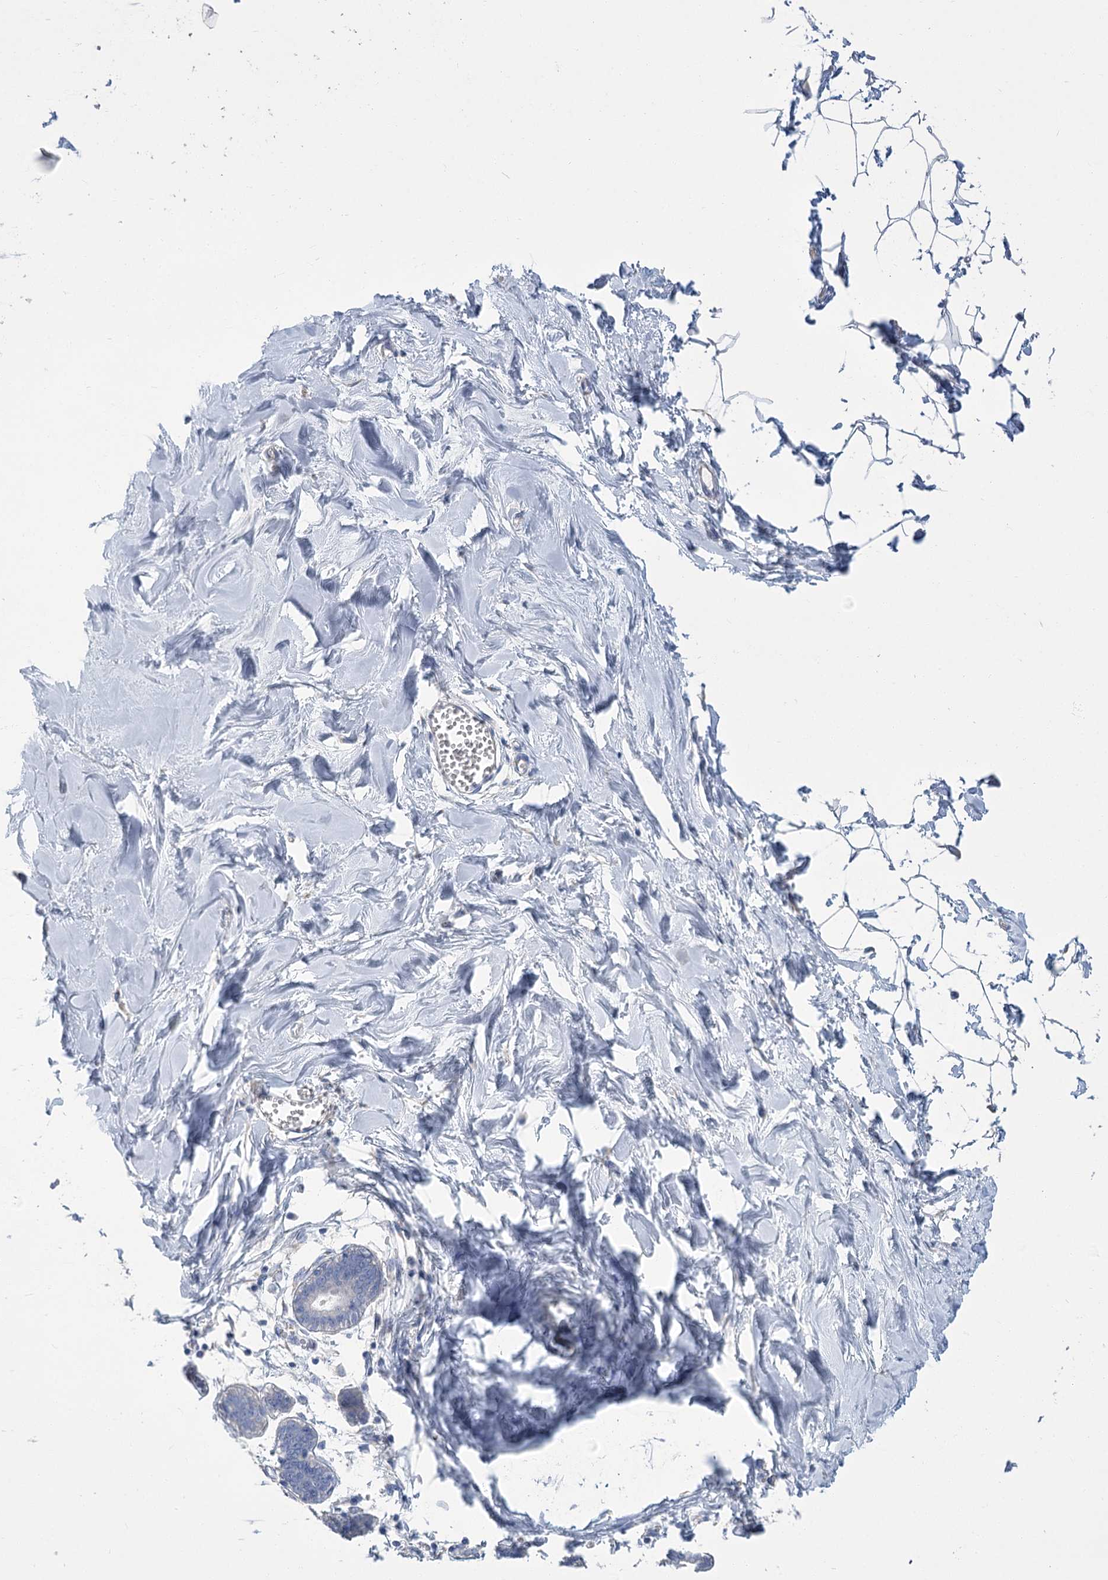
{"staining": {"intensity": "negative", "quantity": "none", "location": "none"}, "tissue": "breast", "cell_type": "Adipocytes", "image_type": "normal", "snomed": [{"axis": "morphology", "description": "Normal tissue, NOS"}, {"axis": "topography", "description": "Breast"}], "caption": "Adipocytes are negative for brown protein staining in unremarkable breast. Brightfield microscopy of IHC stained with DAB (3,3'-diaminobenzidine) (brown) and hematoxylin (blue), captured at high magnification.", "gene": "SLC9A3", "patient": {"sex": "female", "age": 27}}